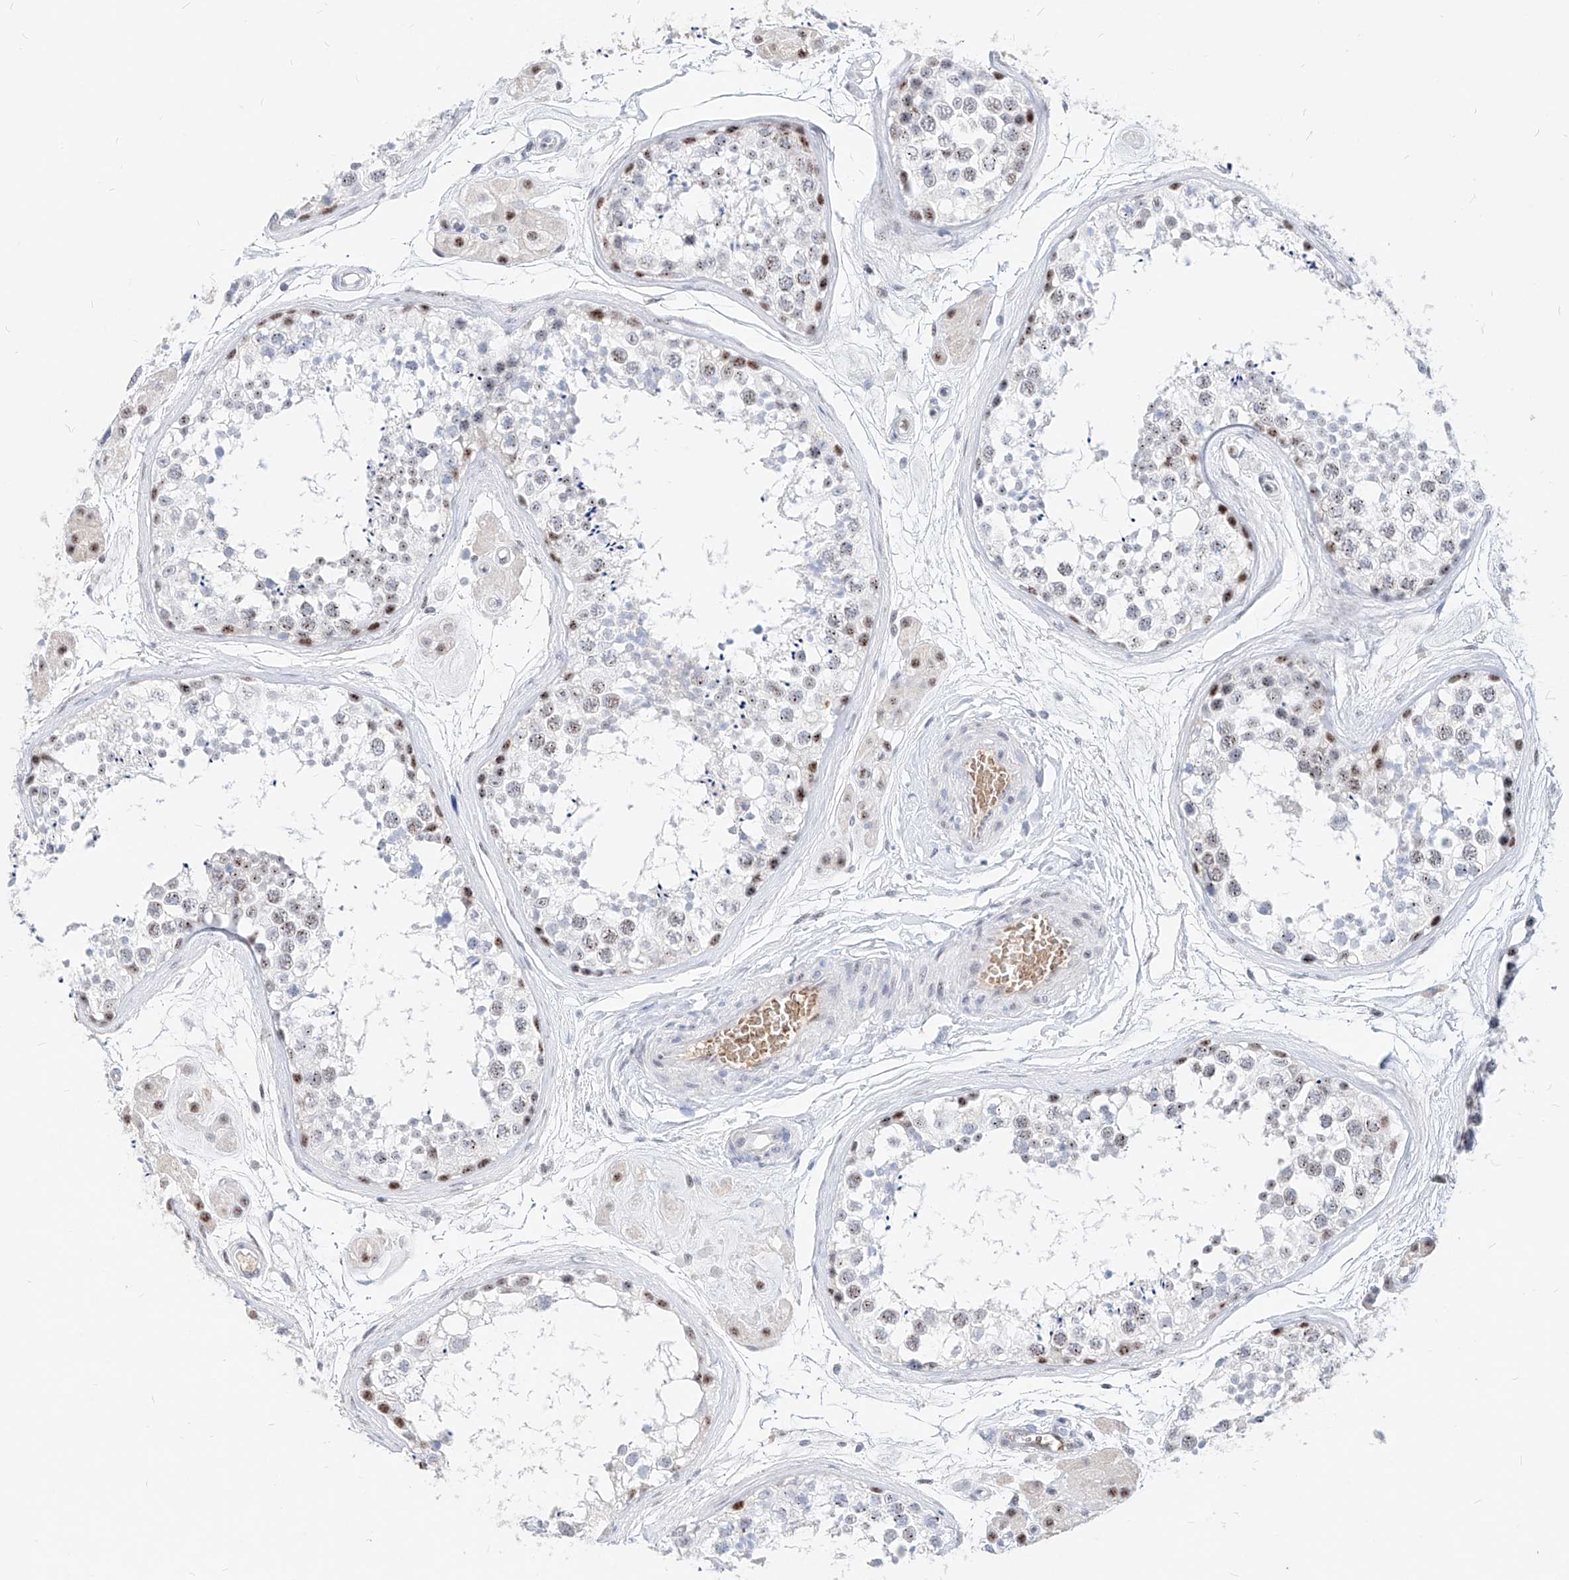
{"staining": {"intensity": "moderate", "quantity": "25%-75%", "location": "nuclear"}, "tissue": "testis", "cell_type": "Cells in seminiferous ducts", "image_type": "normal", "snomed": [{"axis": "morphology", "description": "Normal tissue, NOS"}, {"axis": "topography", "description": "Testis"}], "caption": "Moderate nuclear protein positivity is identified in approximately 25%-75% of cells in seminiferous ducts in testis. The protein is shown in brown color, while the nuclei are stained blue.", "gene": "ZFP42", "patient": {"sex": "male", "age": 56}}